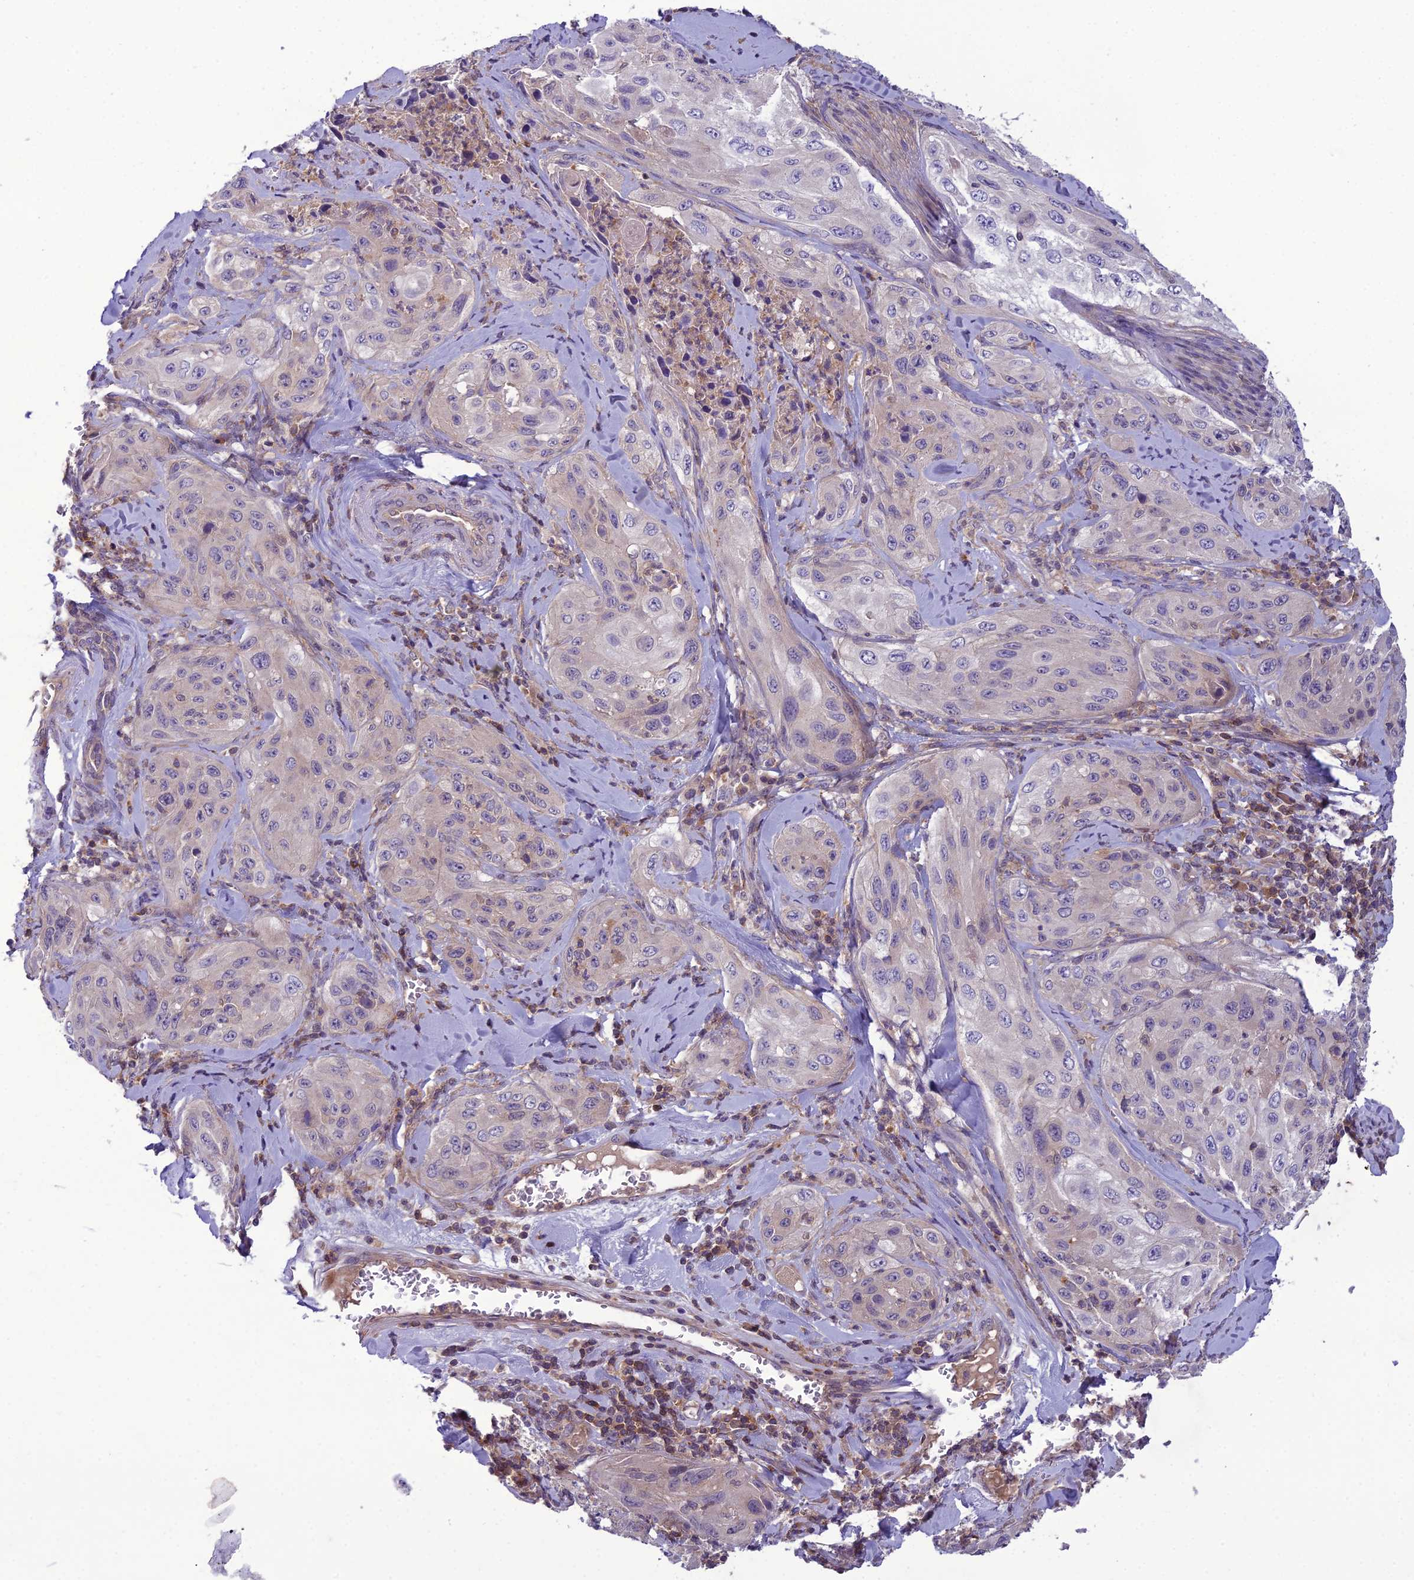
{"staining": {"intensity": "negative", "quantity": "none", "location": "none"}, "tissue": "cervical cancer", "cell_type": "Tumor cells", "image_type": "cancer", "snomed": [{"axis": "morphology", "description": "Squamous cell carcinoma, NOS"}, {"axis": "topography", "description": "Cervix"}], "caption": "Micrograph shows no protein staining in tumor cells of cervical cancer tissue.", "gene": "GDF6", "patient": {"sex": "female", "age": 42}}